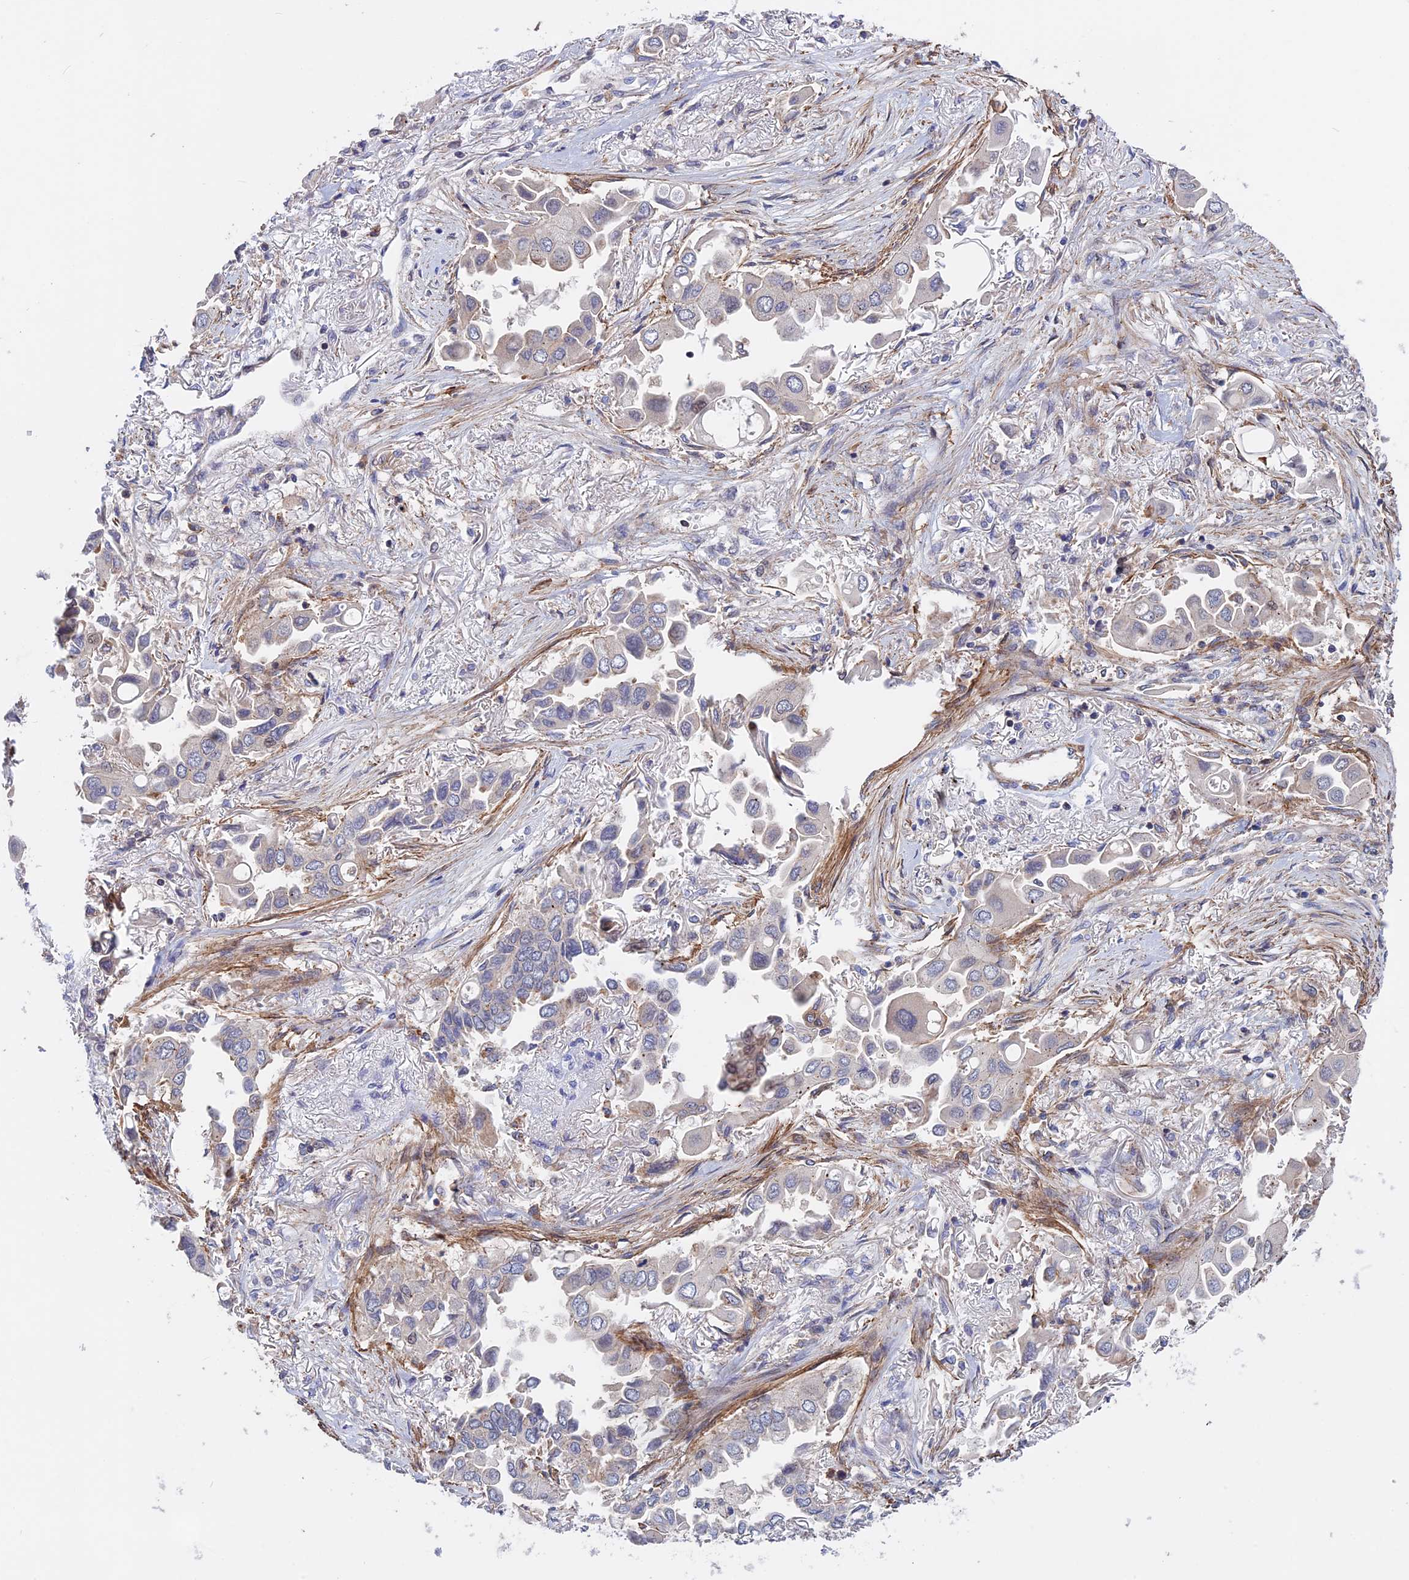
{"staining": {"intensity": "negative", "quantity": "none", "location": "none"}, "tissue": "lung cancer", "cell_type": "Tumor cells", "image_type": "cancer", "snomed": [{"axis": "morphology", "description": "Adenocarcinoma, NOS"}, {"axis": "topography", "description": "Lung"}], "caption": "Immunohistochemistry of human adenocarcinoma (lung) demonstrates no staining in tumor cells. Brightfield microscopy of IHC stained with DAB (3,3'-diaminobenzidine) (brown) and hematoxylin (blue), captured at high magnification.", "gene": "LYPD5", "patient": {"sex": "female", "age": 76}}